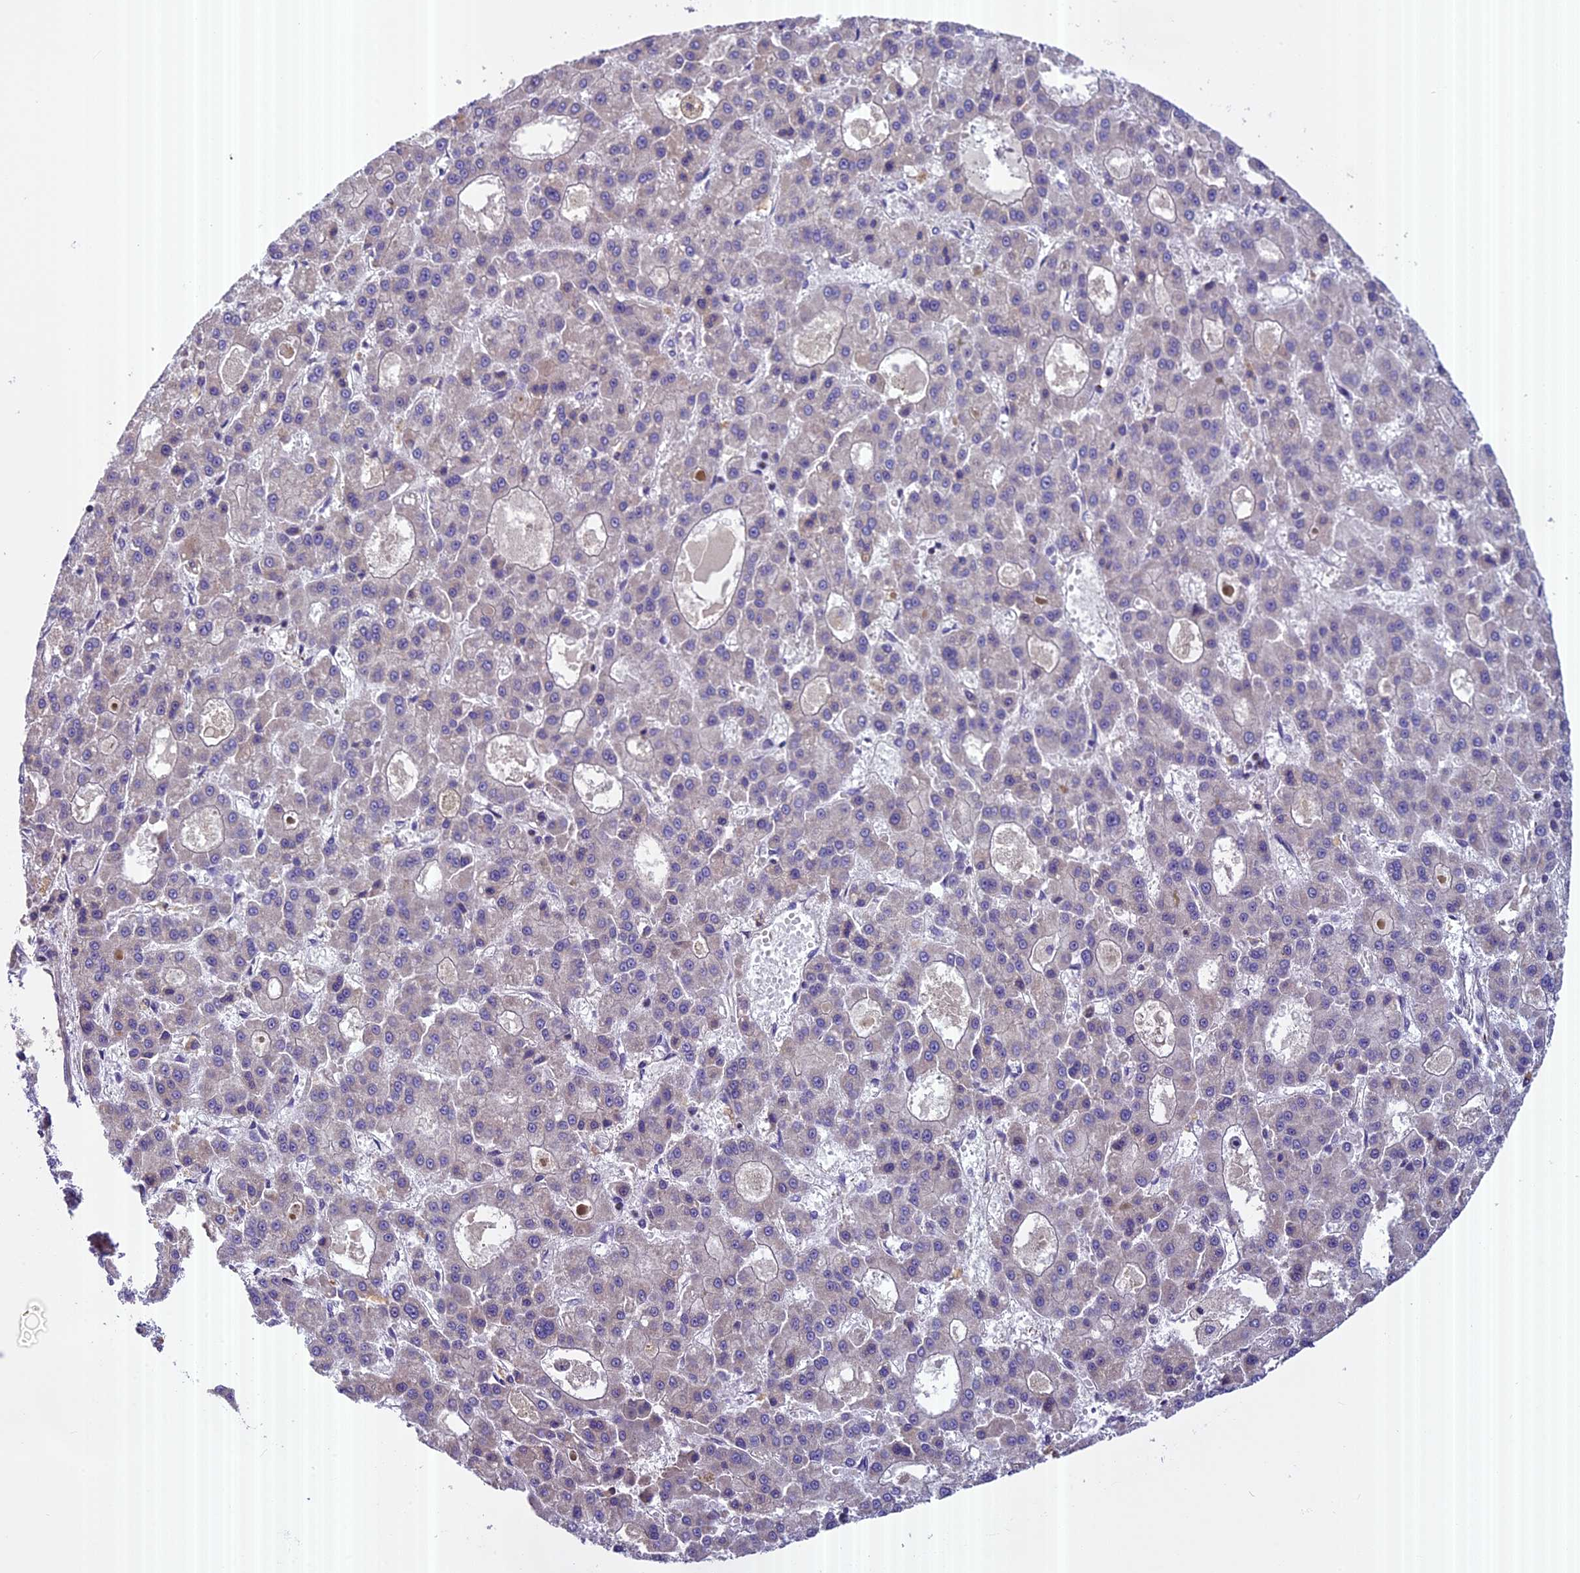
{"staining": {"intensity": "negative", "quantity": "none", "location": "none"}, "tissue": "liver cancer", "cell_type": "Tumor cells", "image_type": "cancer", "snomed": [{"axis": "morphology", "description": "Carcinoma, Hepatocellular, NOS"}, {"axis": "topography", "description": "Liver"}], "caption": "Immunohistochemical staining of human liver hepatocellular carcinoma displays no significant expression in tumor cells.", "gene": "FAM98C", "patient": {"sex": "male", "age": 70}}